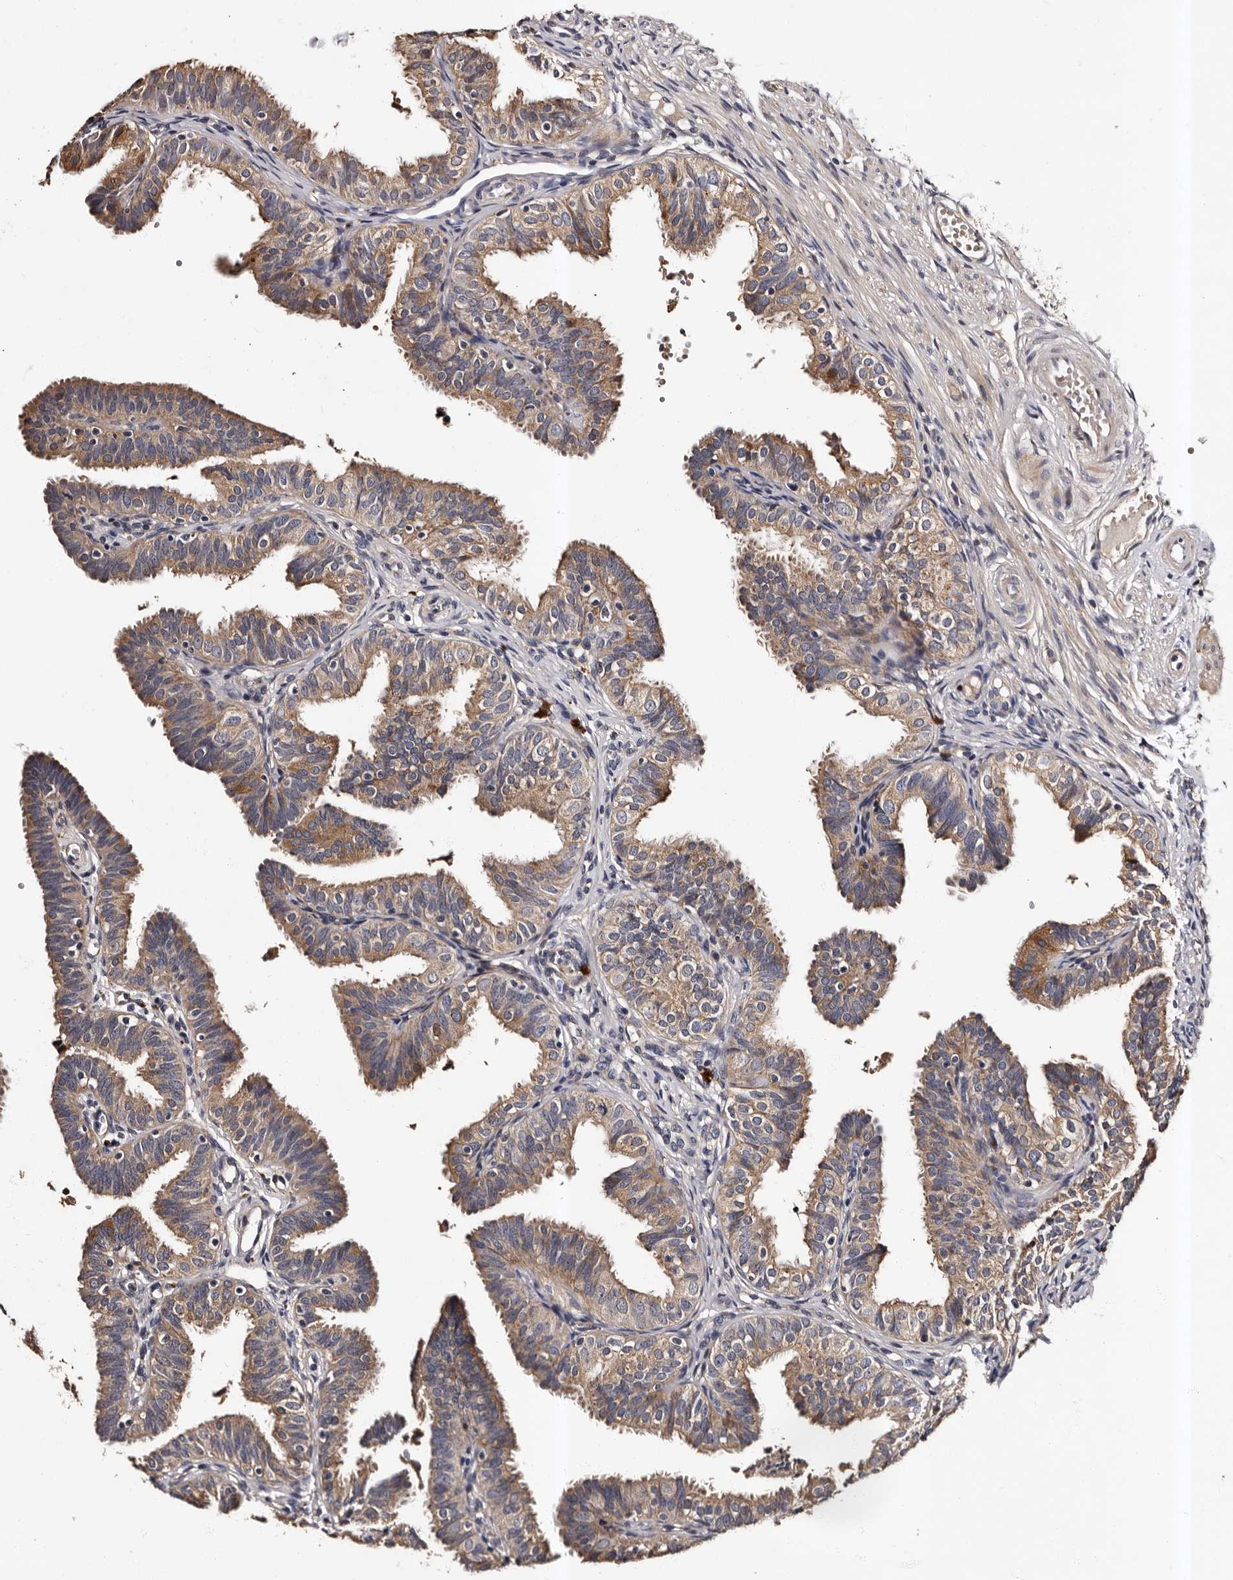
{"staining": {"intensity": "moderate", "quantity": ">75%", "location": "cytoplasmic/membranous"}, "tissue": "fallopian tube", "cell_type": "Glandular cells", "image_type": "normal", "snomed": [{"axis": "morphology", "description": "Normal tissue, NOS"}, {"axis": "topography", "description": "Fallopian tube"}], "caption": "Brown immunohistochemical staining in normal human fallopian tube exhibits moderate cytoplasmic/membranous expression in about >75% of glandular cells.", "gene": "ADCK5", "patient": {"sex": "female", "age": 35}}